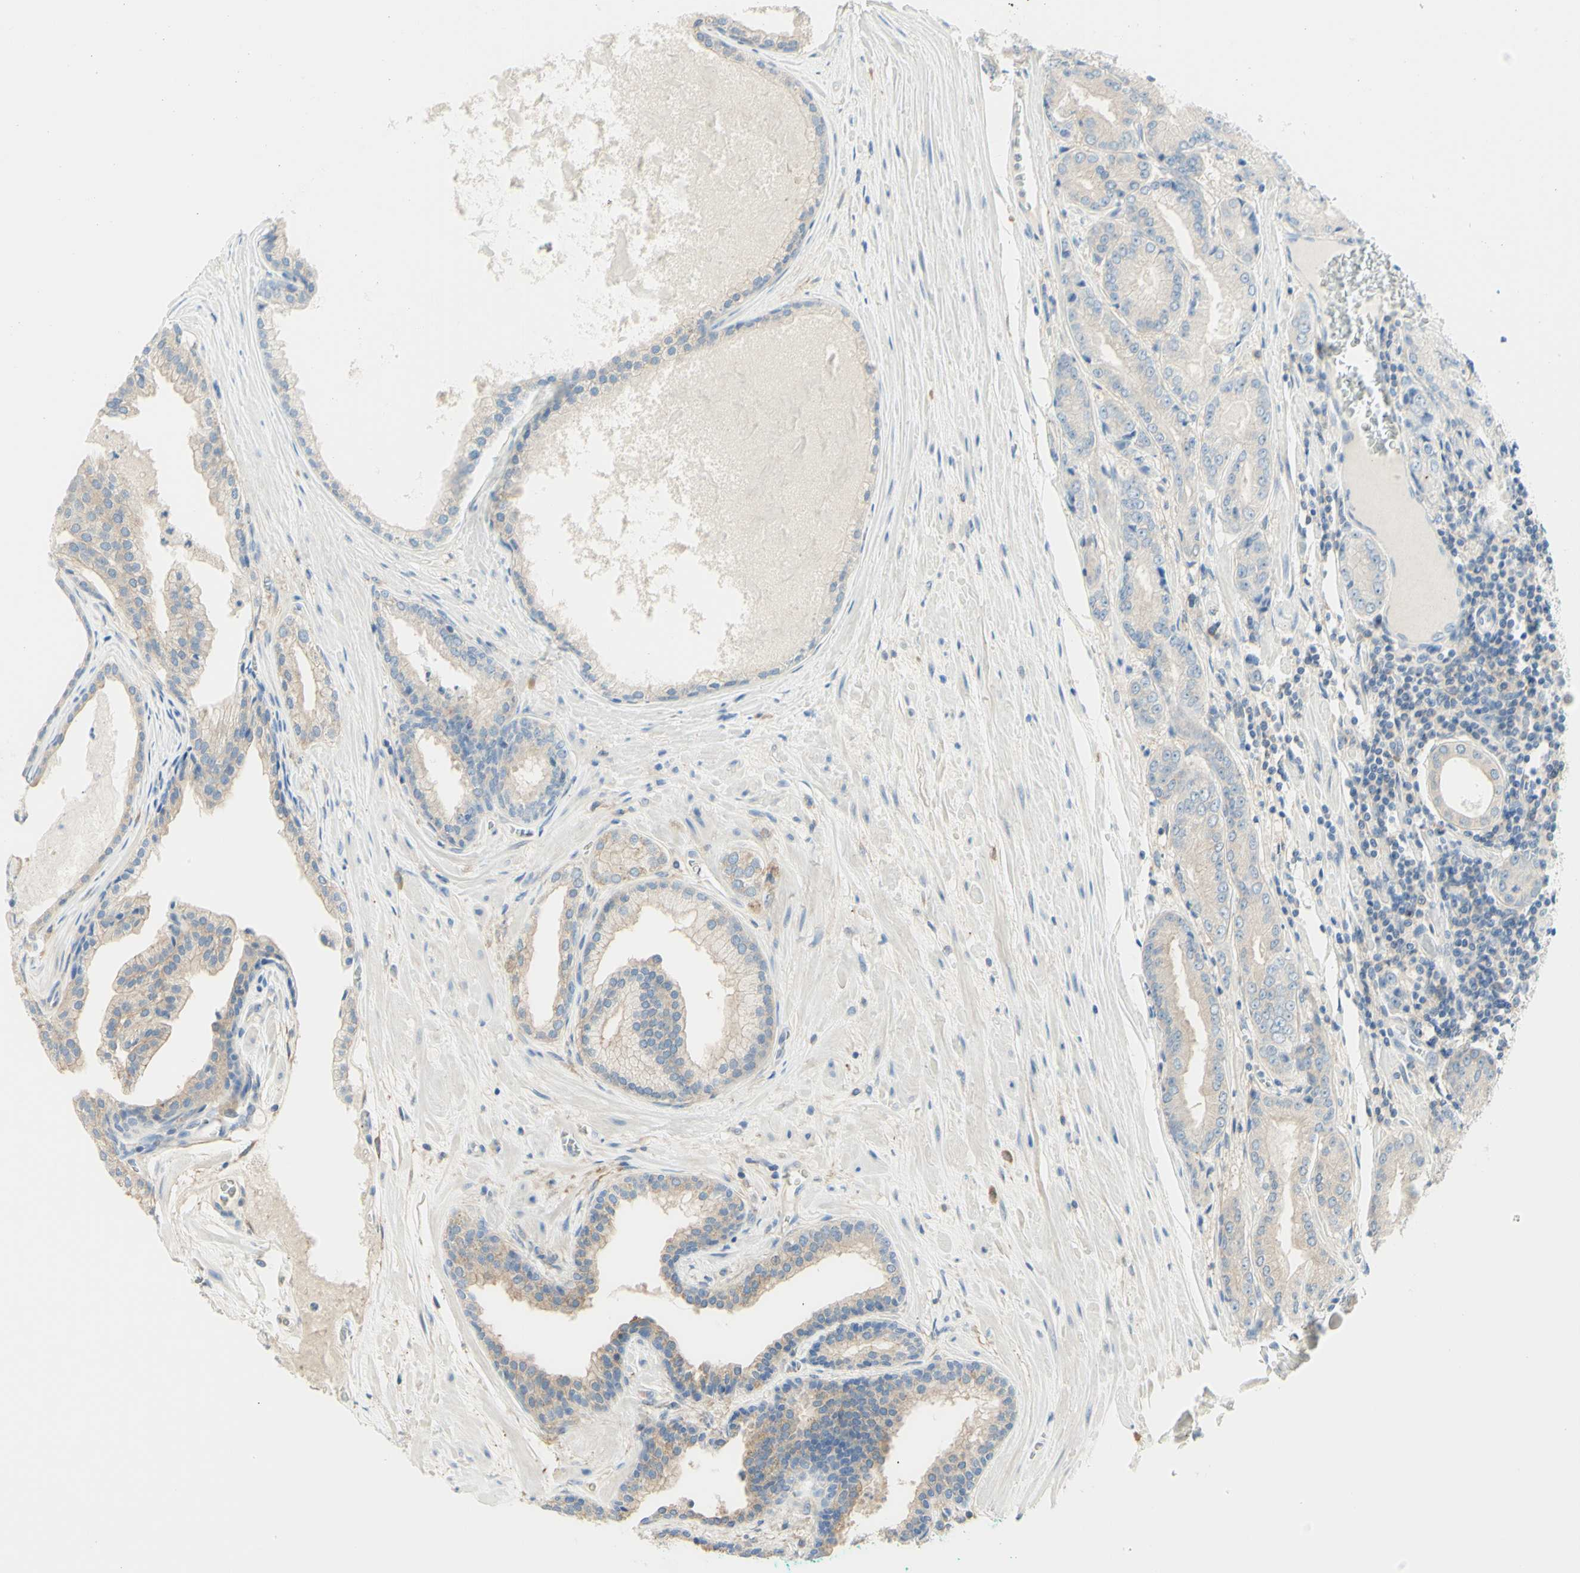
{"staining": {"intensity": "negative", "quantity": "none", "location": "none"}, "tissue": "prostate cancer", "cell_type": "Tumor cells", "image_type": "cancer", "snomed": [{"axis": "morphology", "description": "Adenocarcinoma, High grade"}, {"axis": "topography", "description": "Prostate"}], "caption": "The micrograph demonstrates no significant expression in tumor cells of prostate adenocarcinoma (high-grade).", "gene": "MTM1", "patient": {"sex": "male", "age": 59}}